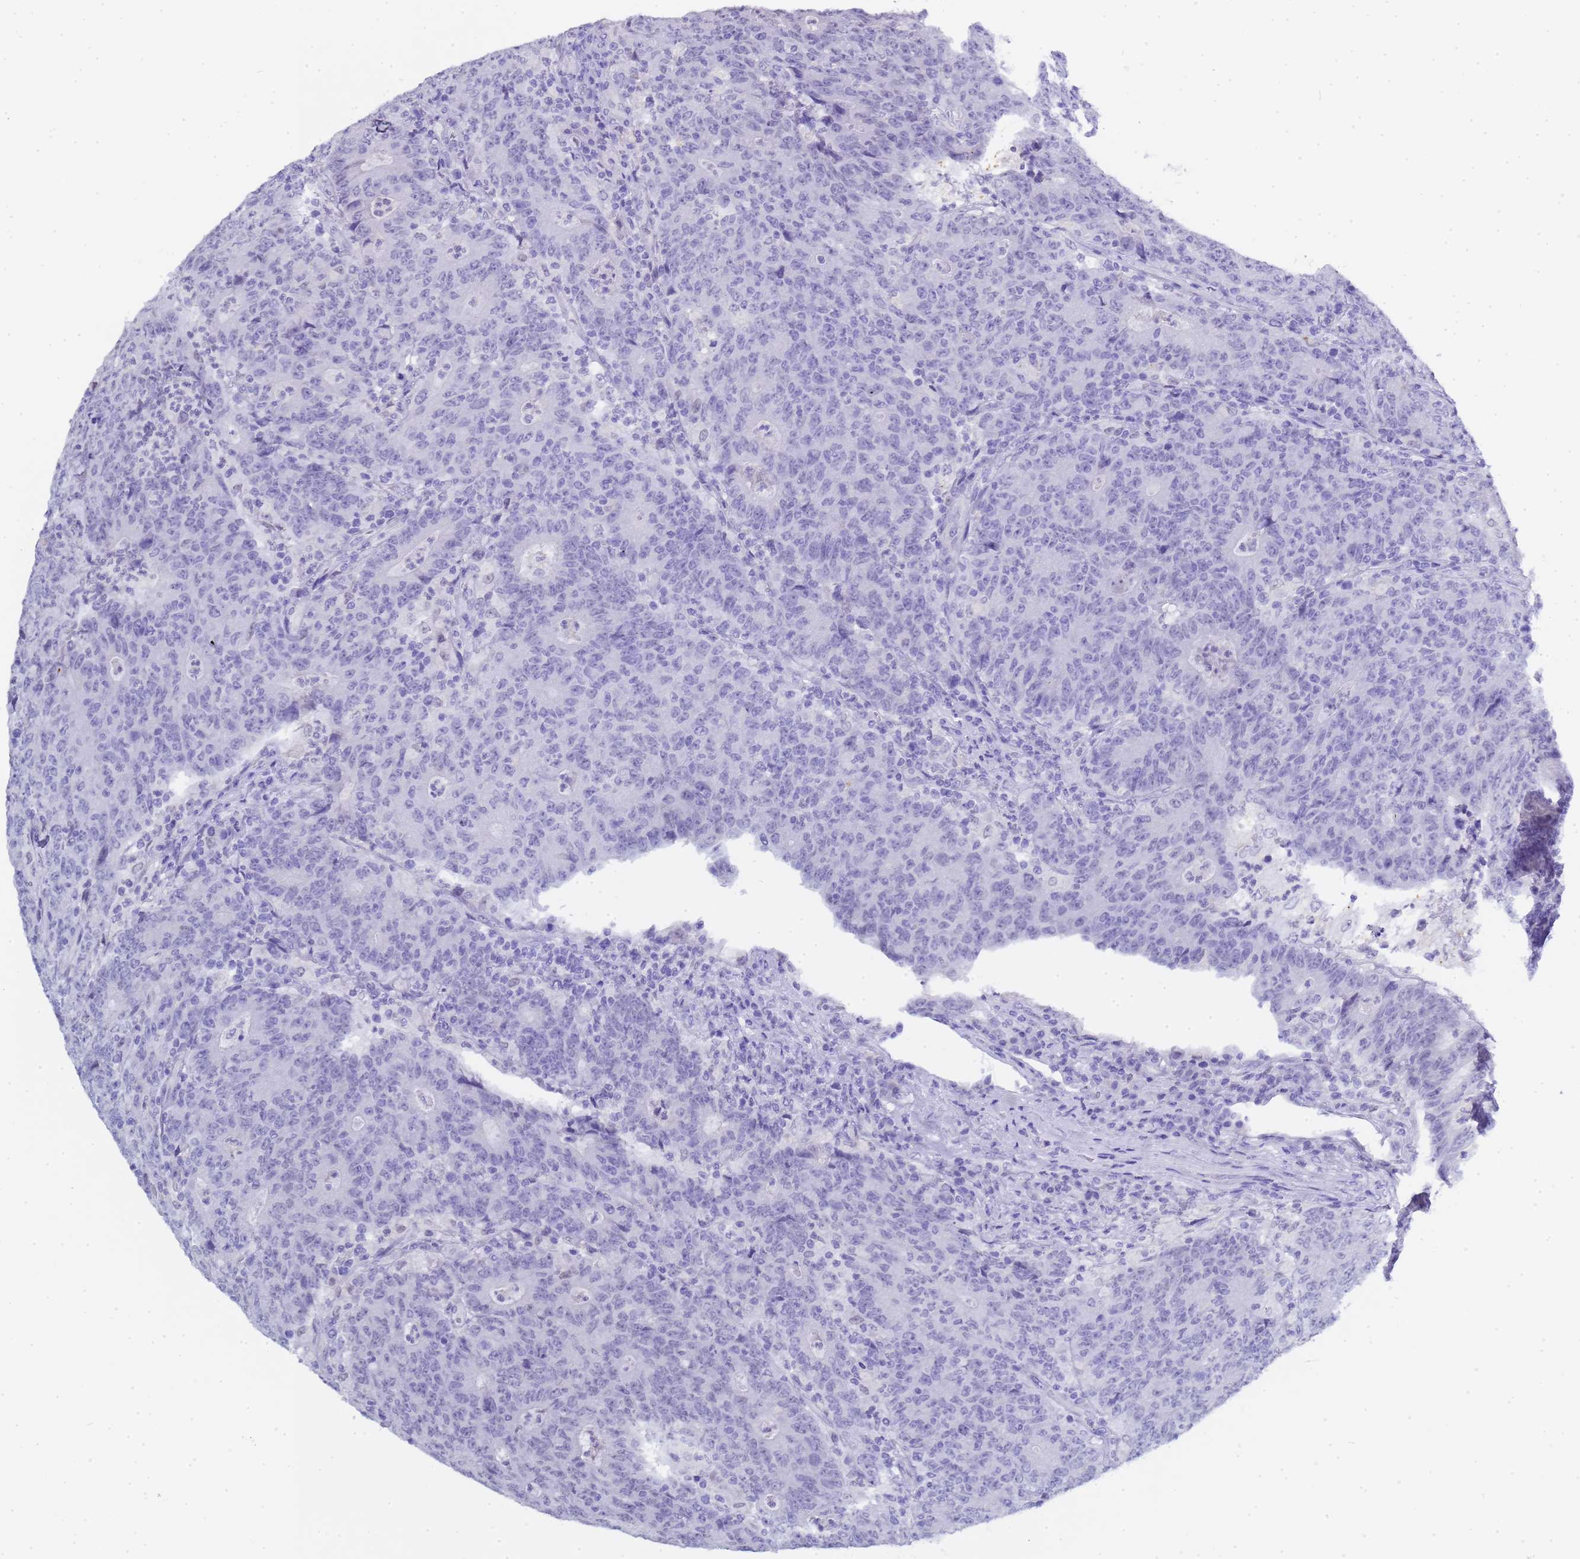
{"staining": {"intensity": "negative", "quantity": "none", "location": "none"}, "tissue": "colorectal cancer", "cell_type": "Tumor cells", "image_type": "cancer", "snomed": [{"axis": "morphology", "description": "Adenocarcinoma, NOS"}, {"axis": "topography", "description": "Colon"}], "caption": "A high-resolution image shows immunohistochemistry (IHC) staining of colorectal cancer (adenocarcinoma), which displays no significant positivity in tumor cells. (DAB immunohistochemistry (IHC), high magnification).", "gene": "CTRC", "patient": {"sex": "female", "age": 75}}